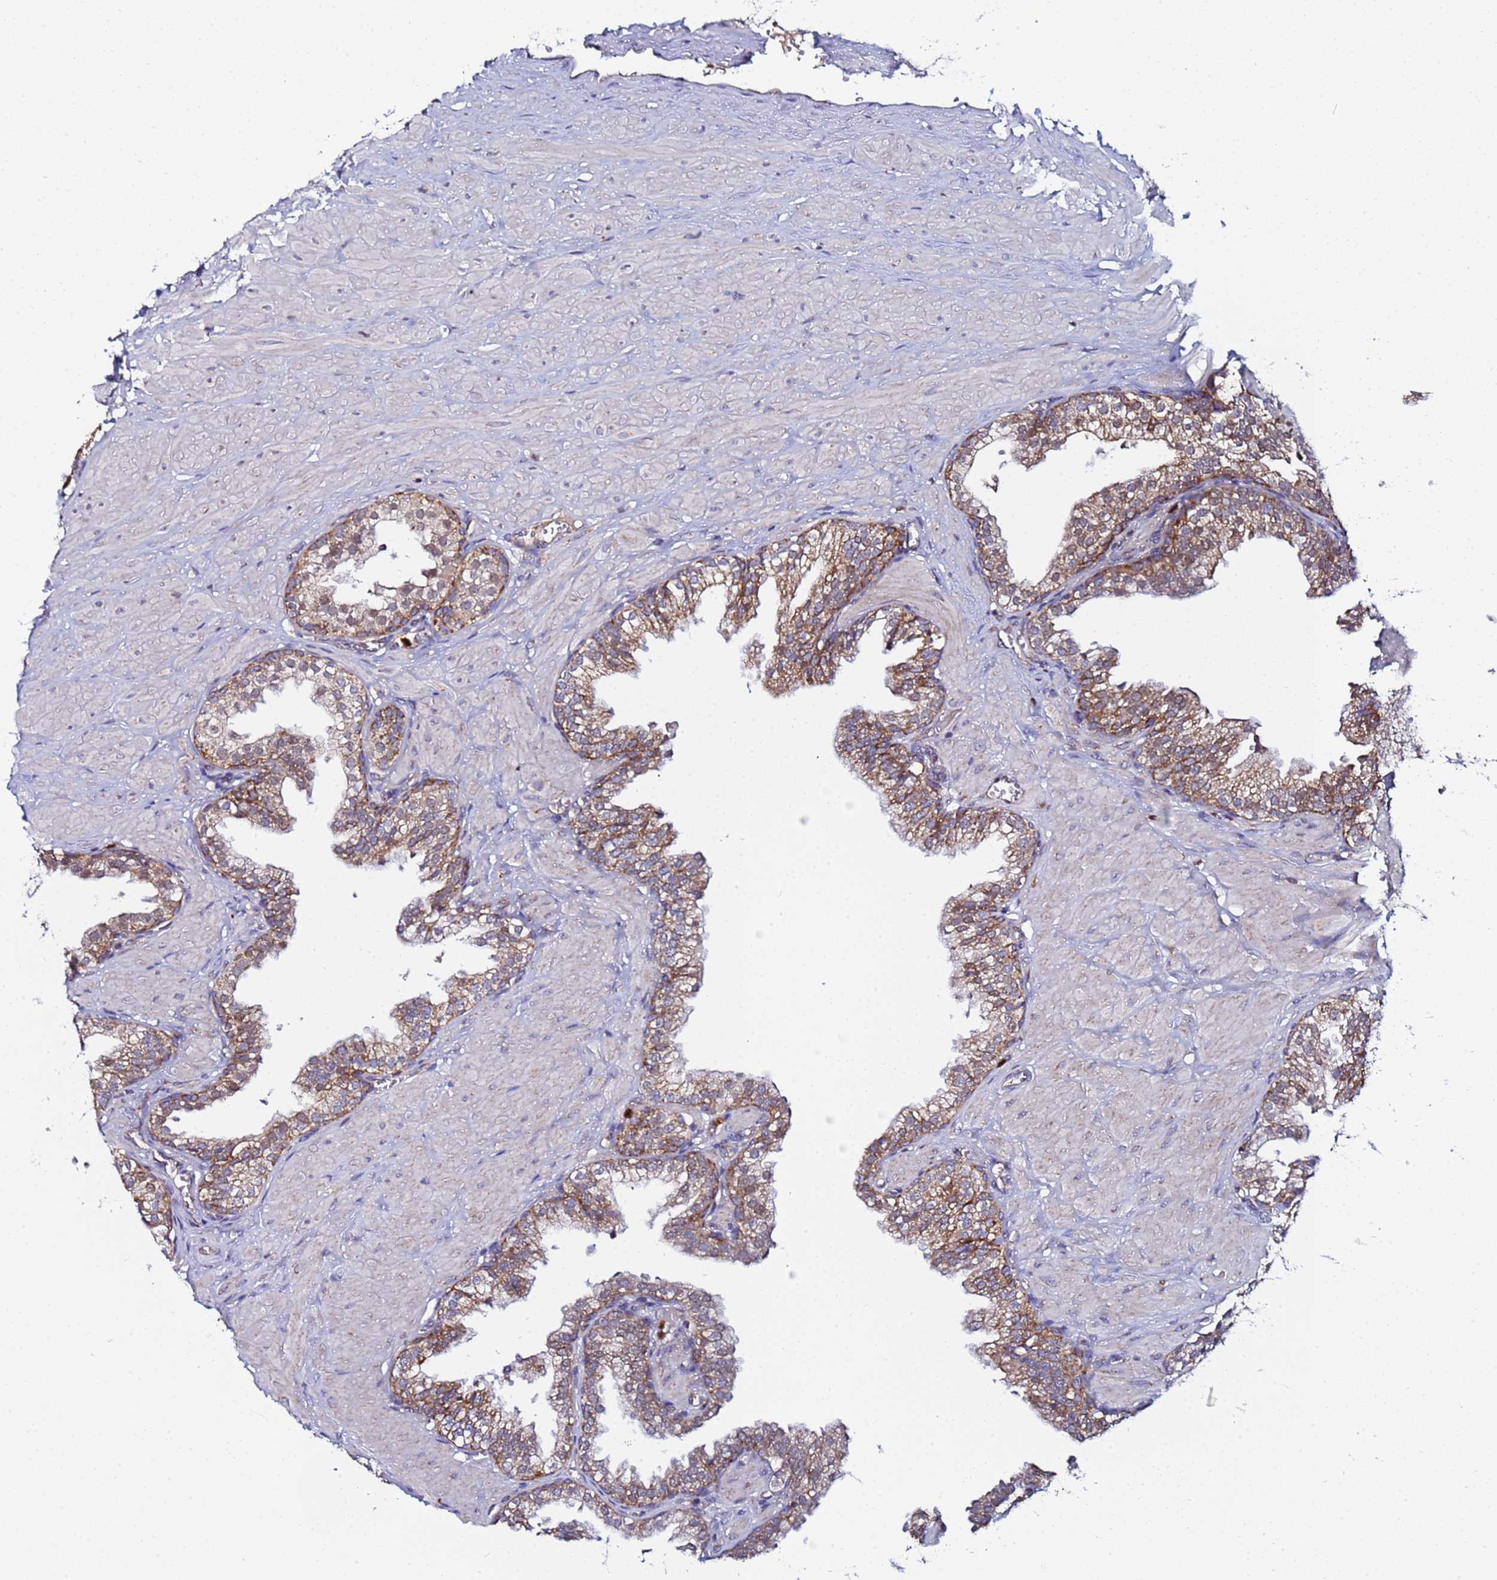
{"staining": {"intensity": "moderate", "quantity": ">75%", "location": "cytoplasmic/membranous"}, "tissue": "prostate", "cell_type": "Glandular cells", "image_type": "normal", "snomed": [{"axis": "morphology", "description": "Normal tissue, NOS"}, {"axis": "topography", "description": "Prostate"}, {"axis": "topography", "description": "Peripheral nerve tissue"}], "caption": "High-magnification brightfield microscopy of normal prostate stained with DAB (3,3'-diaminobenzidine) (brown) and counterstained with hematoxylin (blue). glandular cells exhibit moderate cytoplasmic/membranous positivity is present in approximately>75% of cells. (DAB (3,3'-diaminobenzidine) IHC, brown staining for protein, blue staining for nuclei).", "gene": "CCDC127", "patient": {"sex": "male", "age": 55}}